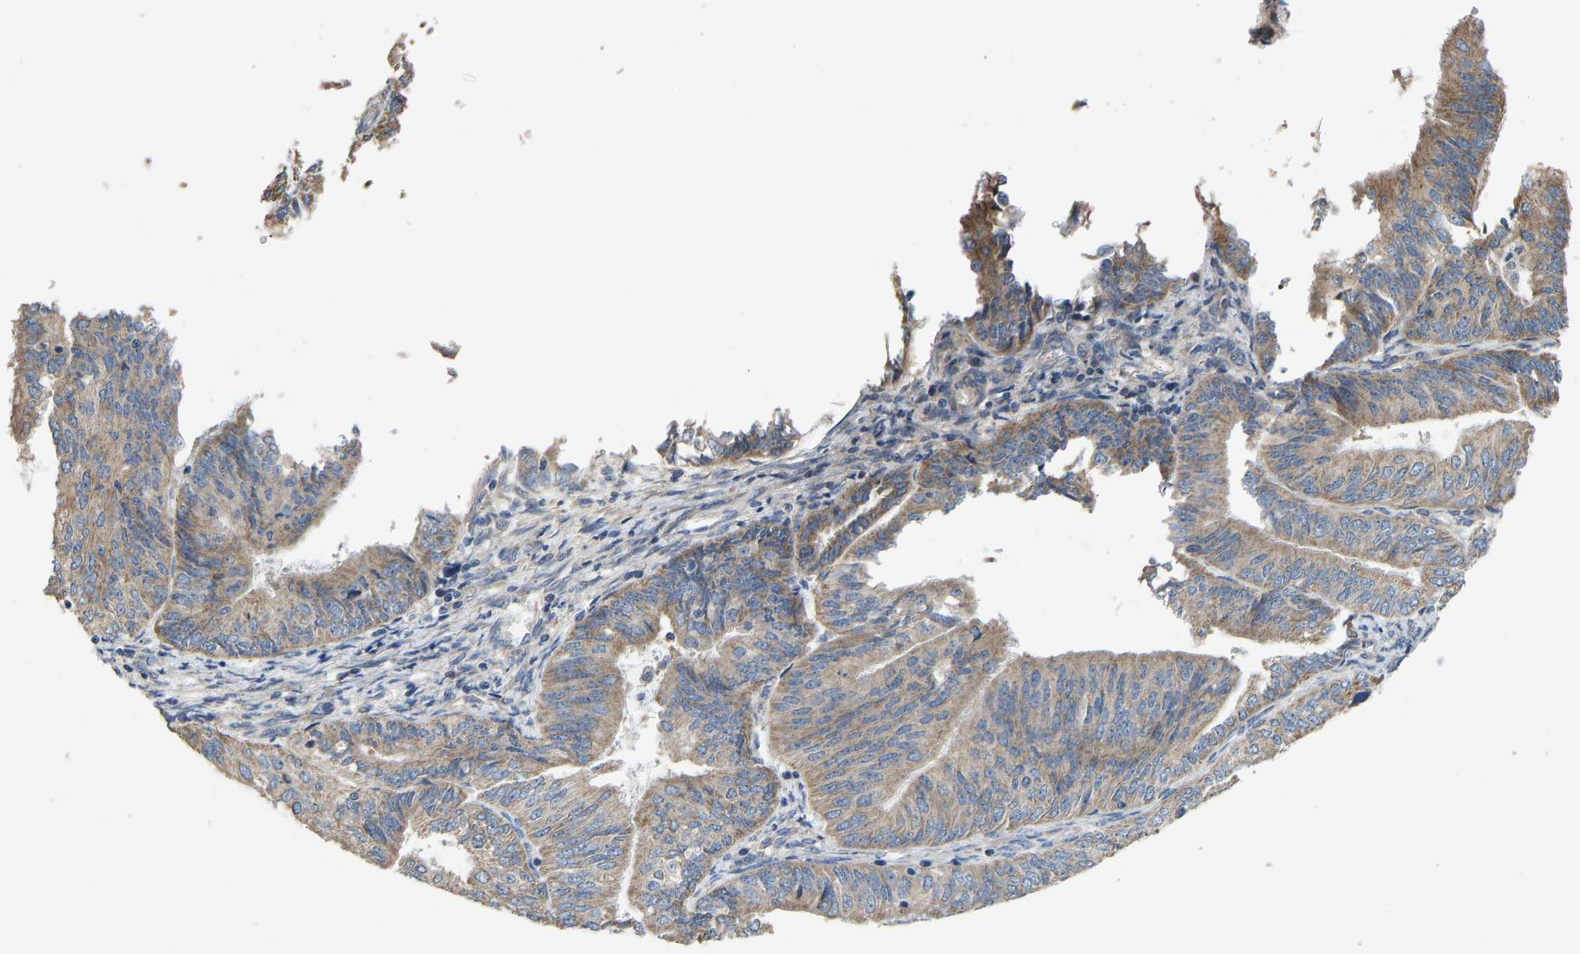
{"staining": {"intensity": "moderate", "quantity": ">75%", "location": "cytoplasmic/membranous"}, "tissue": "endometrial cancer", "cell_type": "Tumor cells", "image_type": "cancer", "snomed": [{"axis": "morphology", "description": "Adenocarcinoma, NOS"}, {"axis": "topography", "description": "Endometrium"}], "caption": "DAB immunohistochemical staining of human endometrial adenocarcinoma reveals moderate cytoplasmic/membranous protein positivity in approximately >75% of tumor cells. (DAB (3,3'-diaminobenzidine) IHC, brown staining for protein, blue staining for nuclei).", "gene": "TMEM150A", "patient": {"sex": "female", "age": 58}}